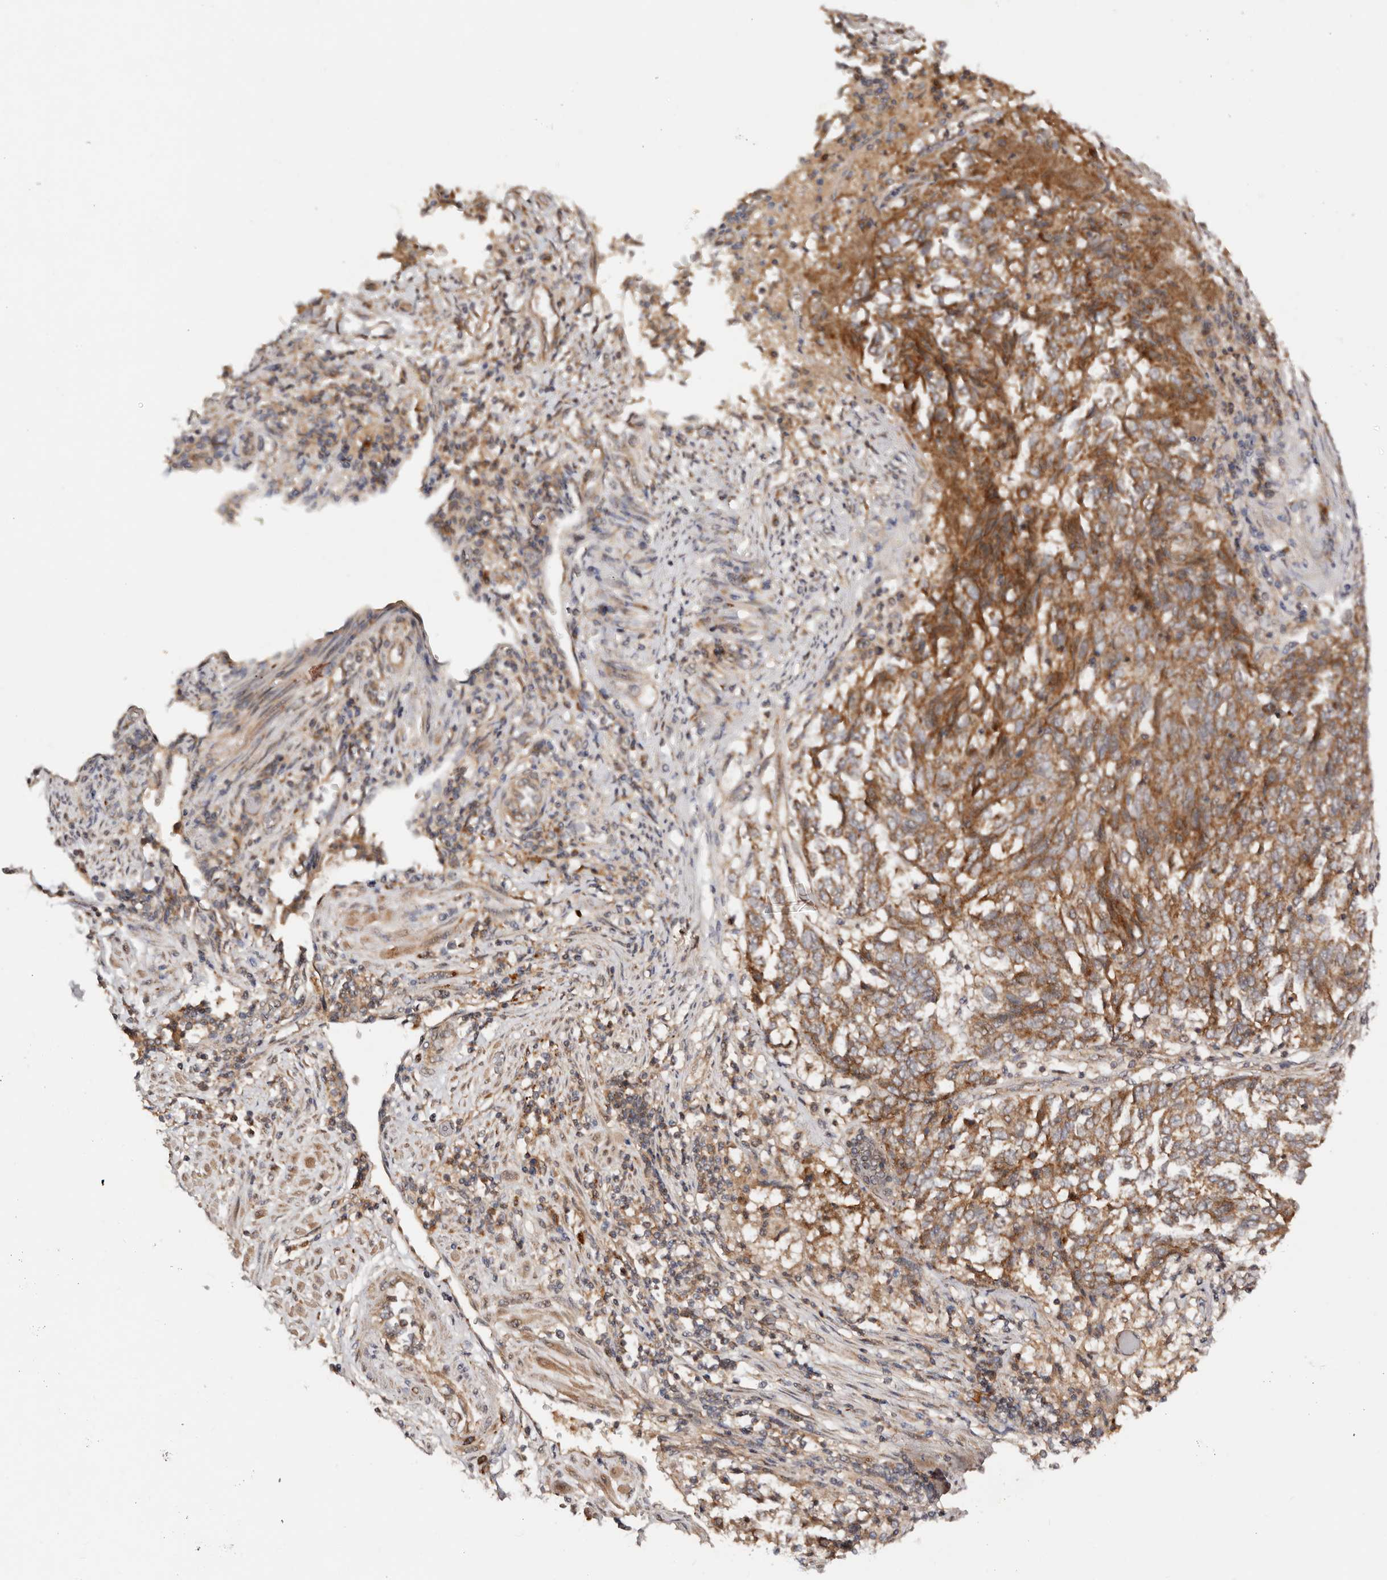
{"staining": {"intensity": "moderate", "quantity": ">75%", "location": "cytoplasmic/membranous"}, "tissue": "endometrial cancer", "cell_type": "Tumor cells", "image_type": "cancer", "snomed": [{"axis": "morphology", "description": "Adenocarcinoma, NOS"}, {"axis": "topography", "description": "Endometrium"}], "caption": "Immunohistochemical staining of adenocarcinoma (endometrial) exhibits medium levels of moderate cytoplasmic/membranous positivity in about >75% of tumor cells.", "gene": "DENND11", "patient": {"sex": "female", "age": 80}}